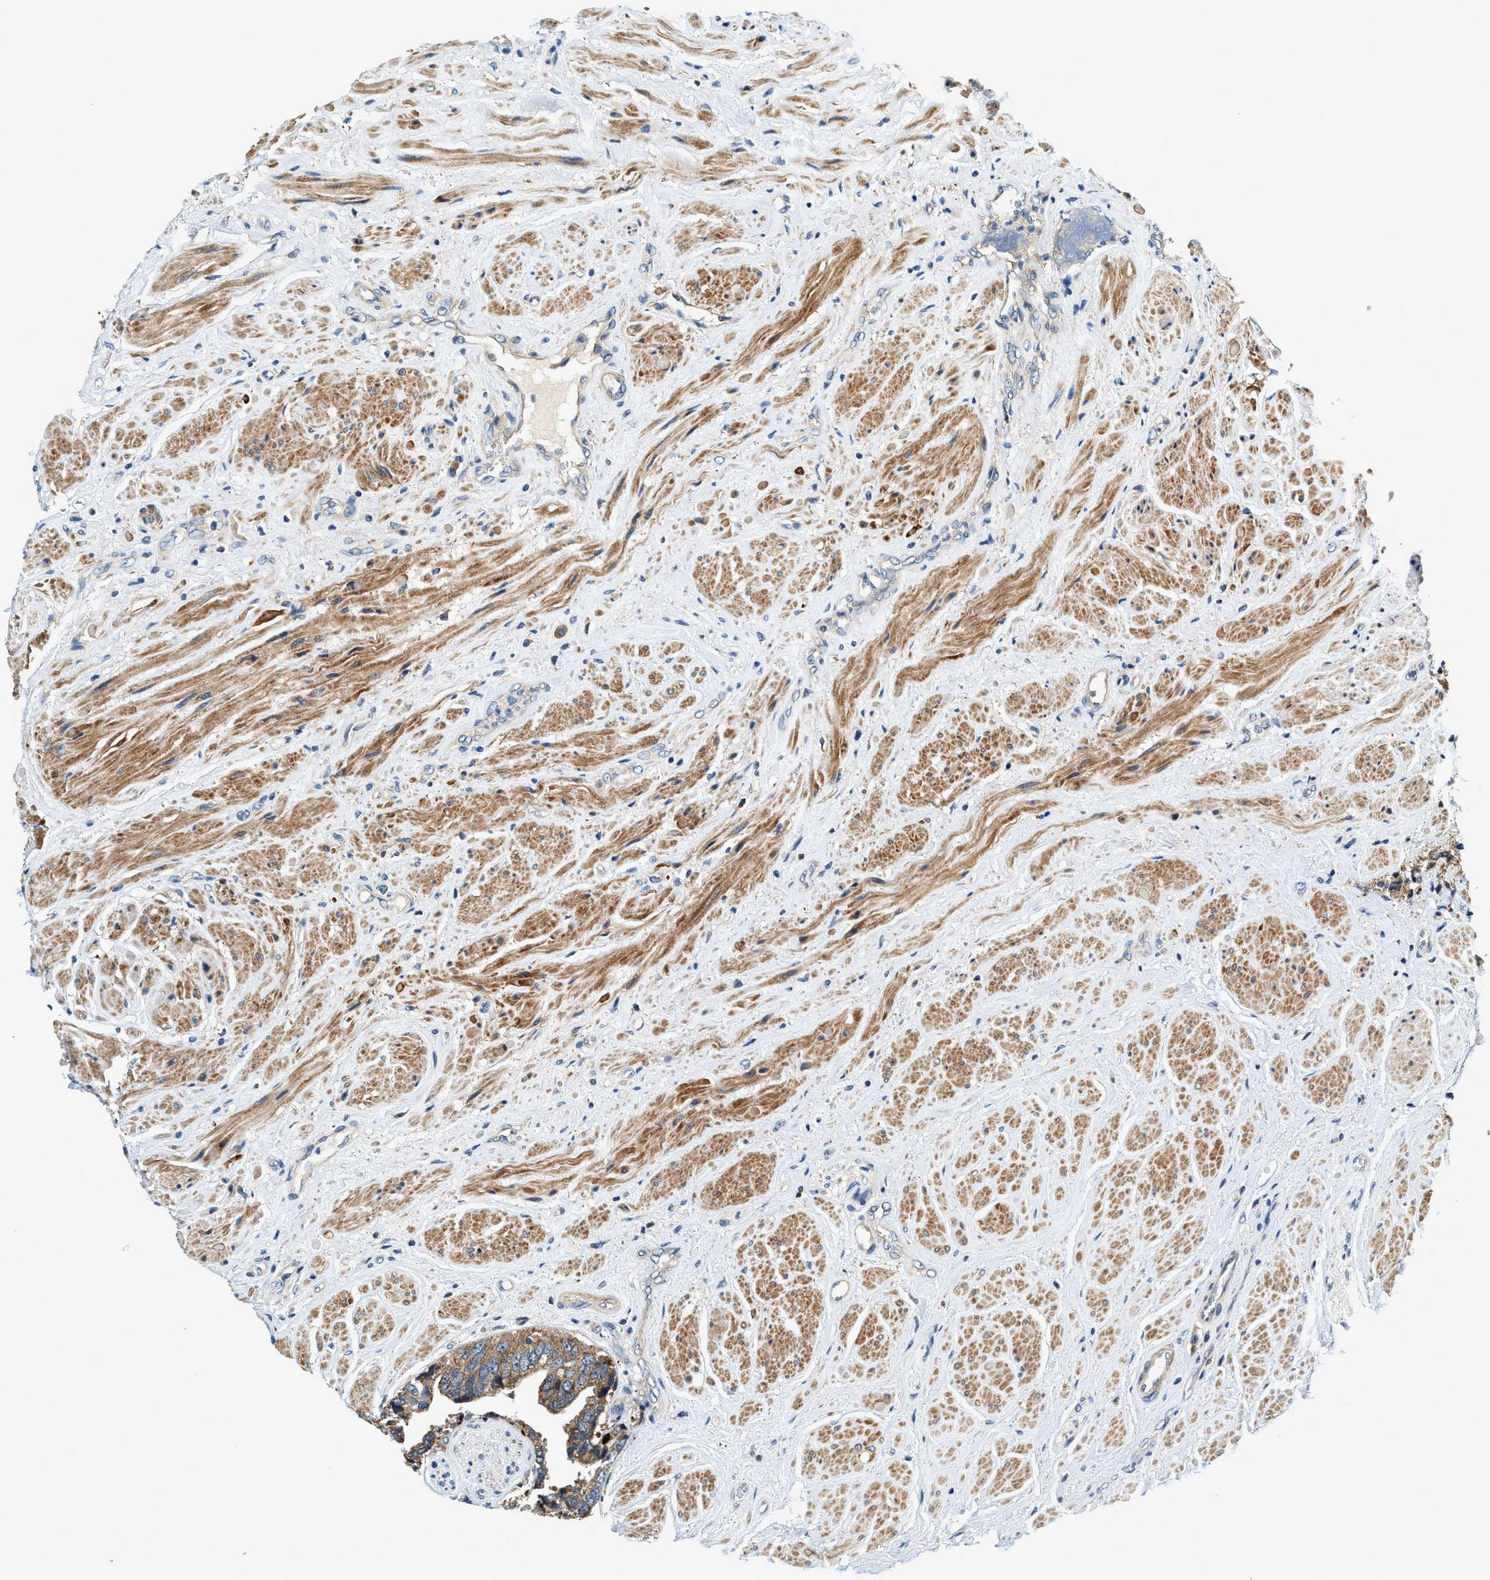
{"staining": {"intensity": "moderate", "quantity": ">75%", "location": "cytoplasmic/membranous"}, "tissue": "prostate cancer", "cell_type": "Tumor cells", "image_type": "cancer", "snomed": [{"axis": "morphology", "description": "Adenocarcinoma, High grade"}, {"axis": "topography", "description": "Prostate"}], "caption": "IHC micrograph of neoplastic tissue: prostate cancer (adenocarcinoma (high-grade)) stained using immunohistochemistry exhibits medium levels of moderate protein expression localized specifically in the cytoplasmic/membranous of tumor cells, appearing as a cytoplasmic/membranous brown color.", "gene": "DUSP10", "patient": {"sex": "male", "age": 61}}